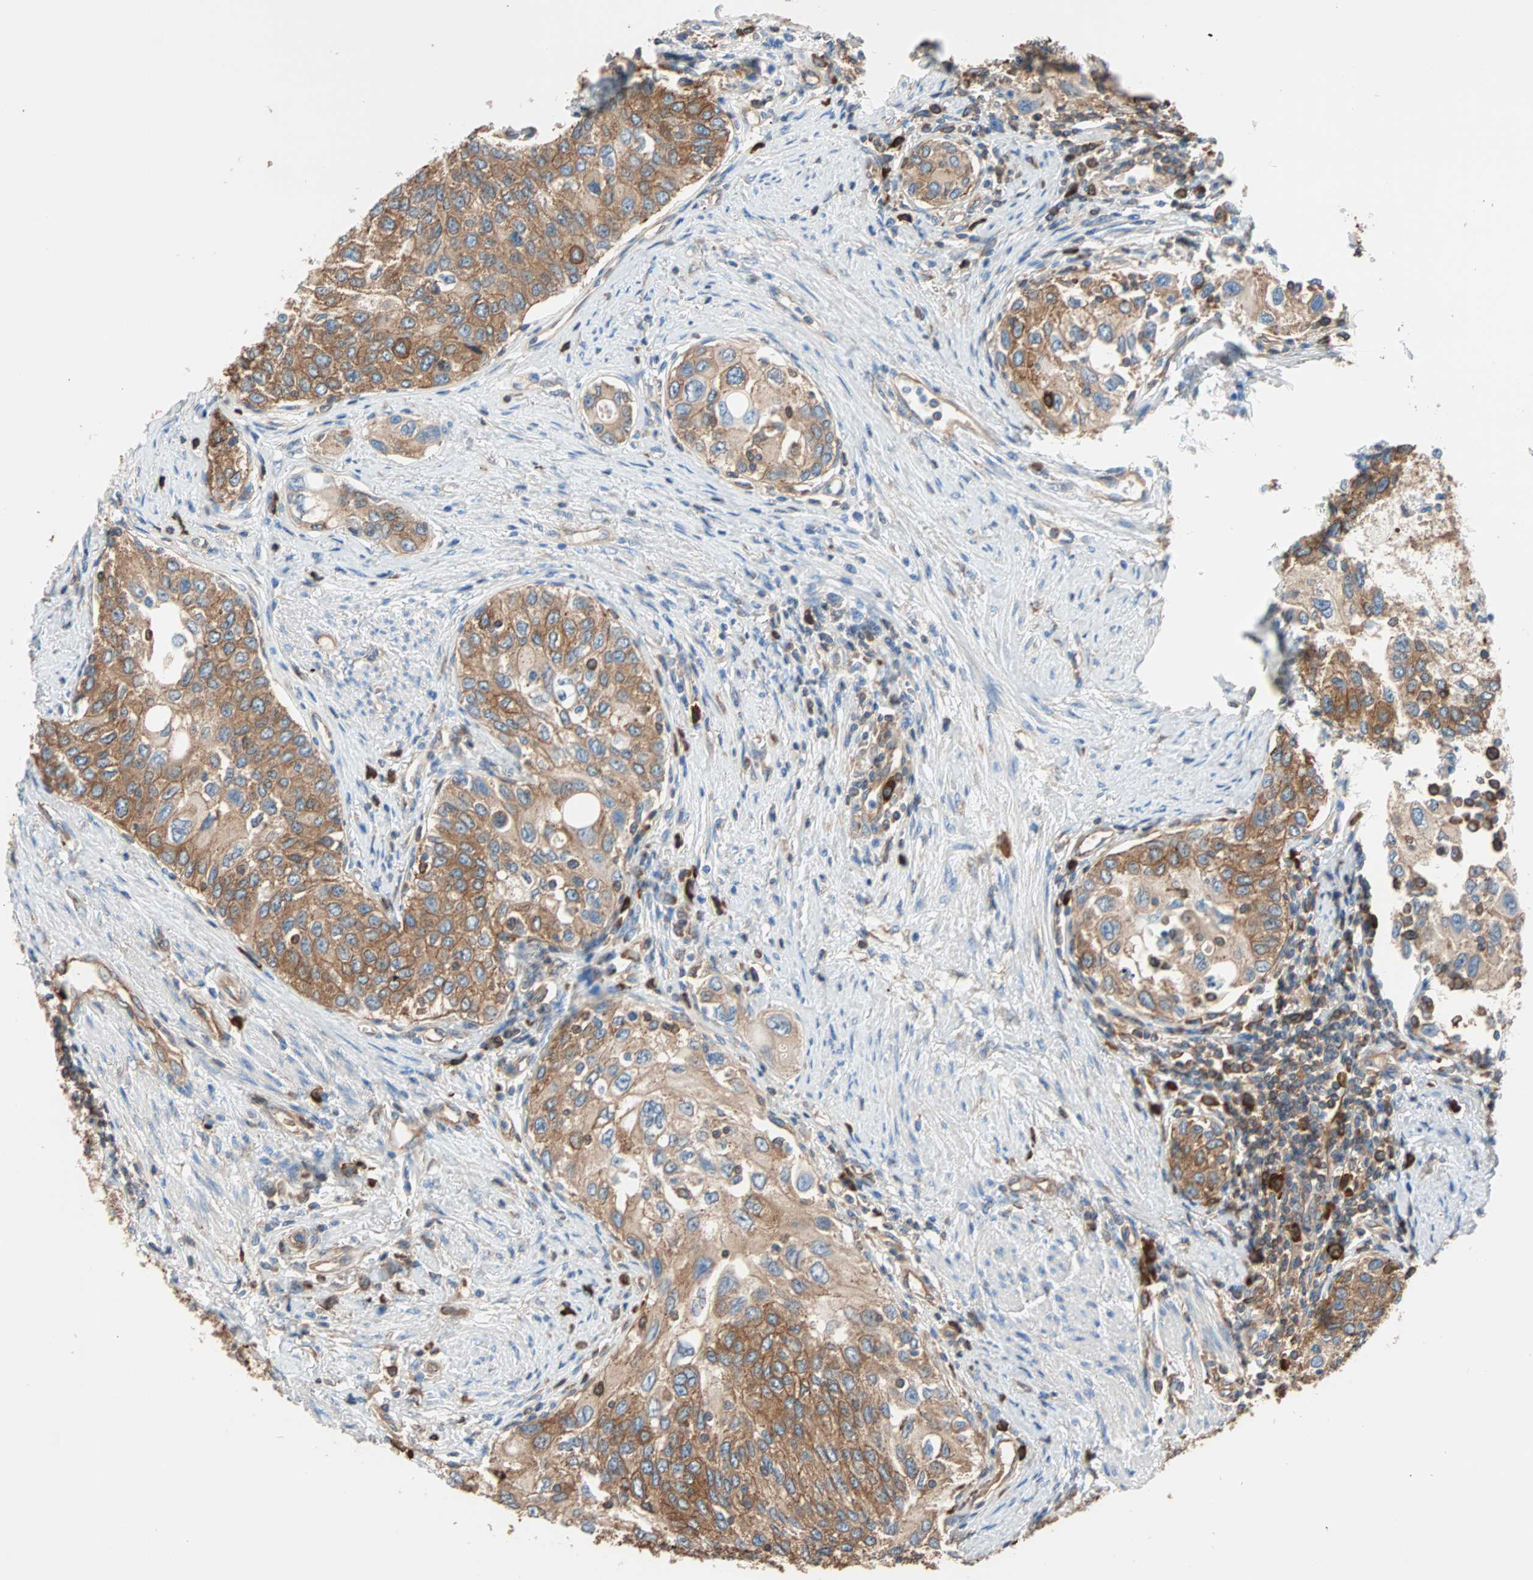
{"staining": {"intensity": "moderate", "quantity": ">75%", "location": "cytoplasmic/membranous"}, "tissue": "urothelial cancer", "cell_type": "Tumor cells", "image_type": "cancer", "snomed": [{"axis": "morphology", "description": "Urothelial carcinoma, High grade"}, {"axis": "topography", "description": "Urinary bladder"}], "caption": "Immunohistochemistry (IHC) of human urothelial cancer shows medium levels of moderate cytoplasmic/membranous staining in approximately >75% of tumor cells. (IHC, brightfield microscopy, high magnification).", "gene": "EEF2", "patient": {"sex": "female", "age": 56}}